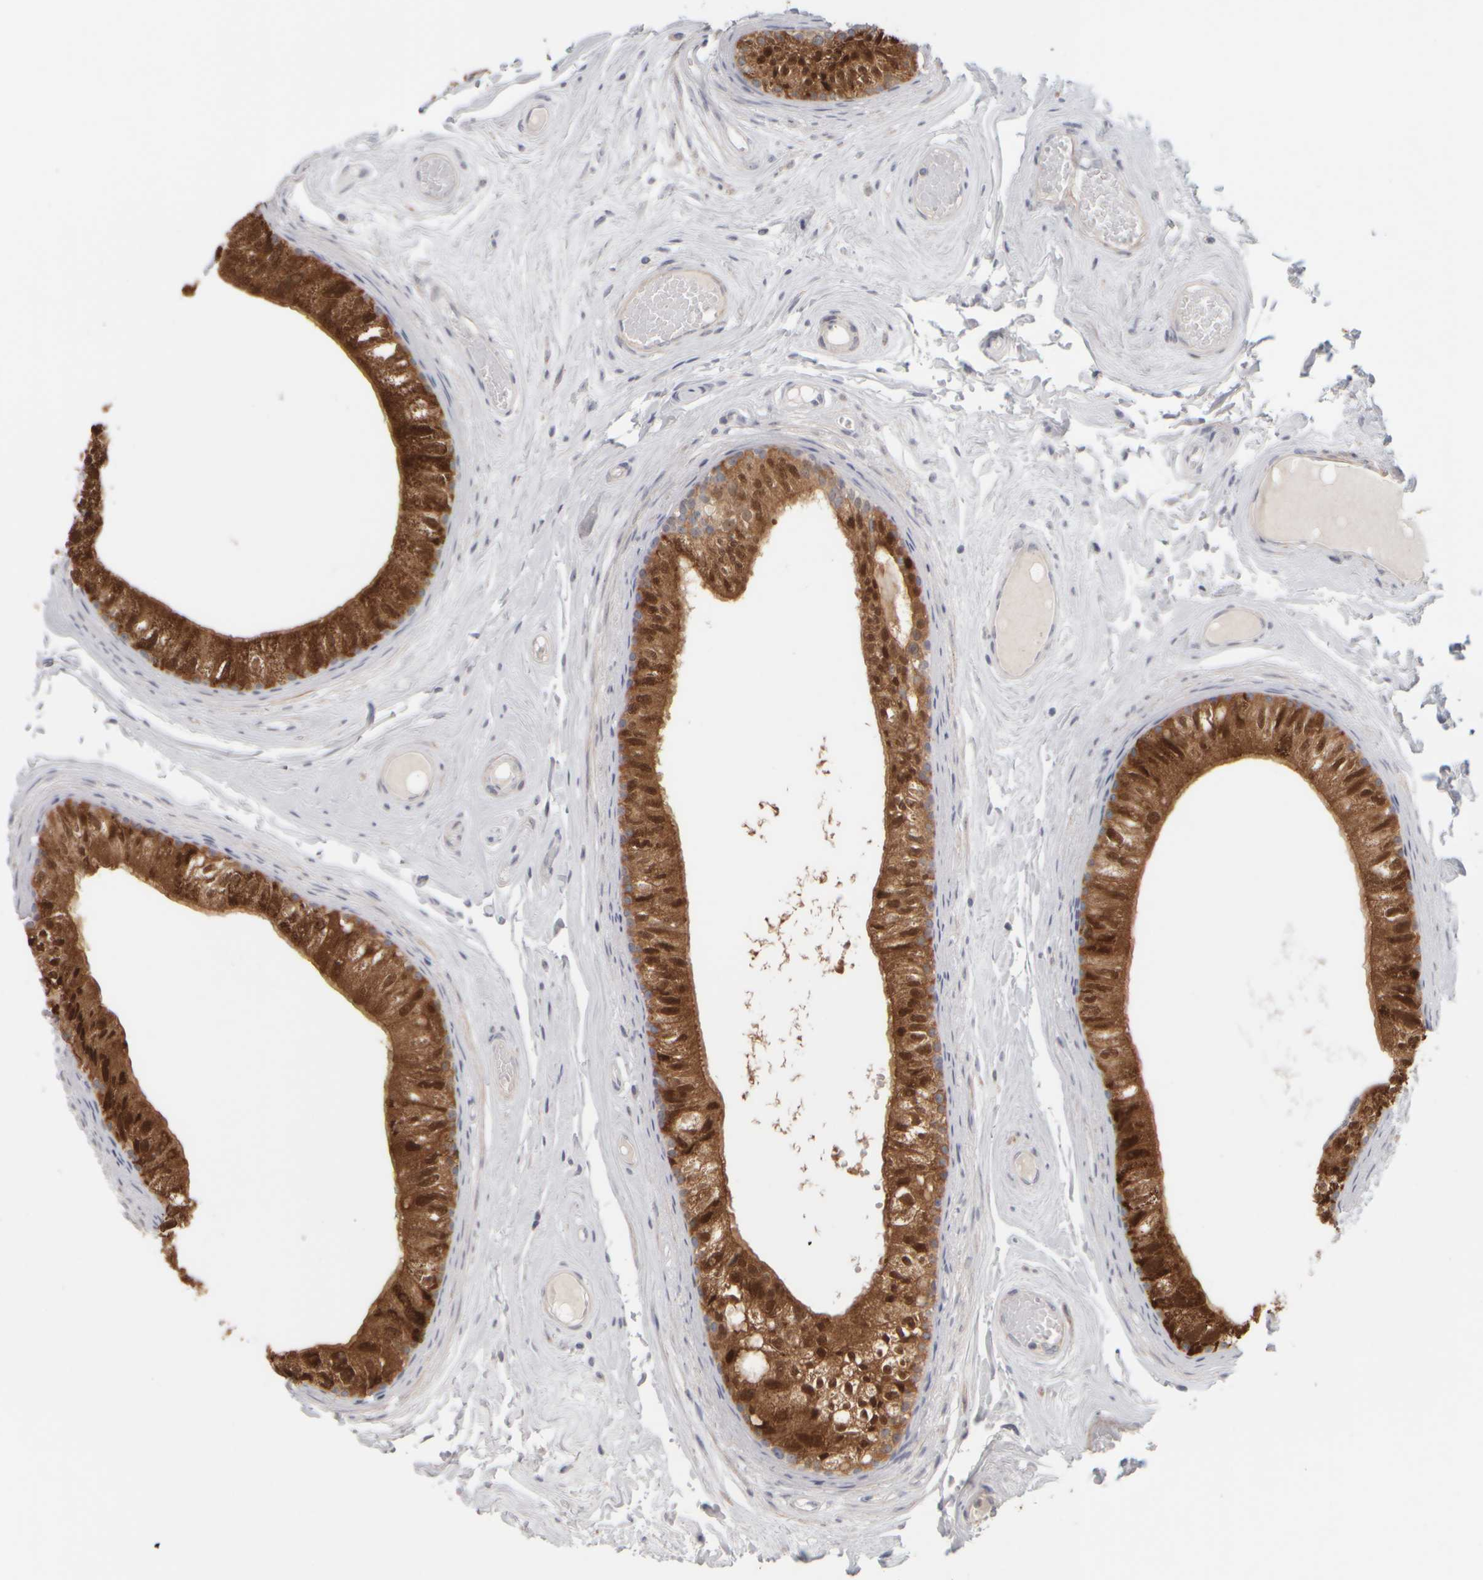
{"staining": {"intensity": "strong", "quantity": ">75%", "location": "cytoplasmic/membranous,nuclear"}, "tissue": "epididymis", "cell_type": "Glandular cells", "image_type": "normal", "snomed": [{"axis": "morphology", "description": "Normal tissue, NOS"}, {"axis": "topography", "description": "Epididymis"}], "caption": "Epididymis stained for a protein reveals strong cytoplasmic/membranous,nuclear positivity in glandular cells.", "gene": "DCXR", "patient": {"sex": "male", "age": 79}}